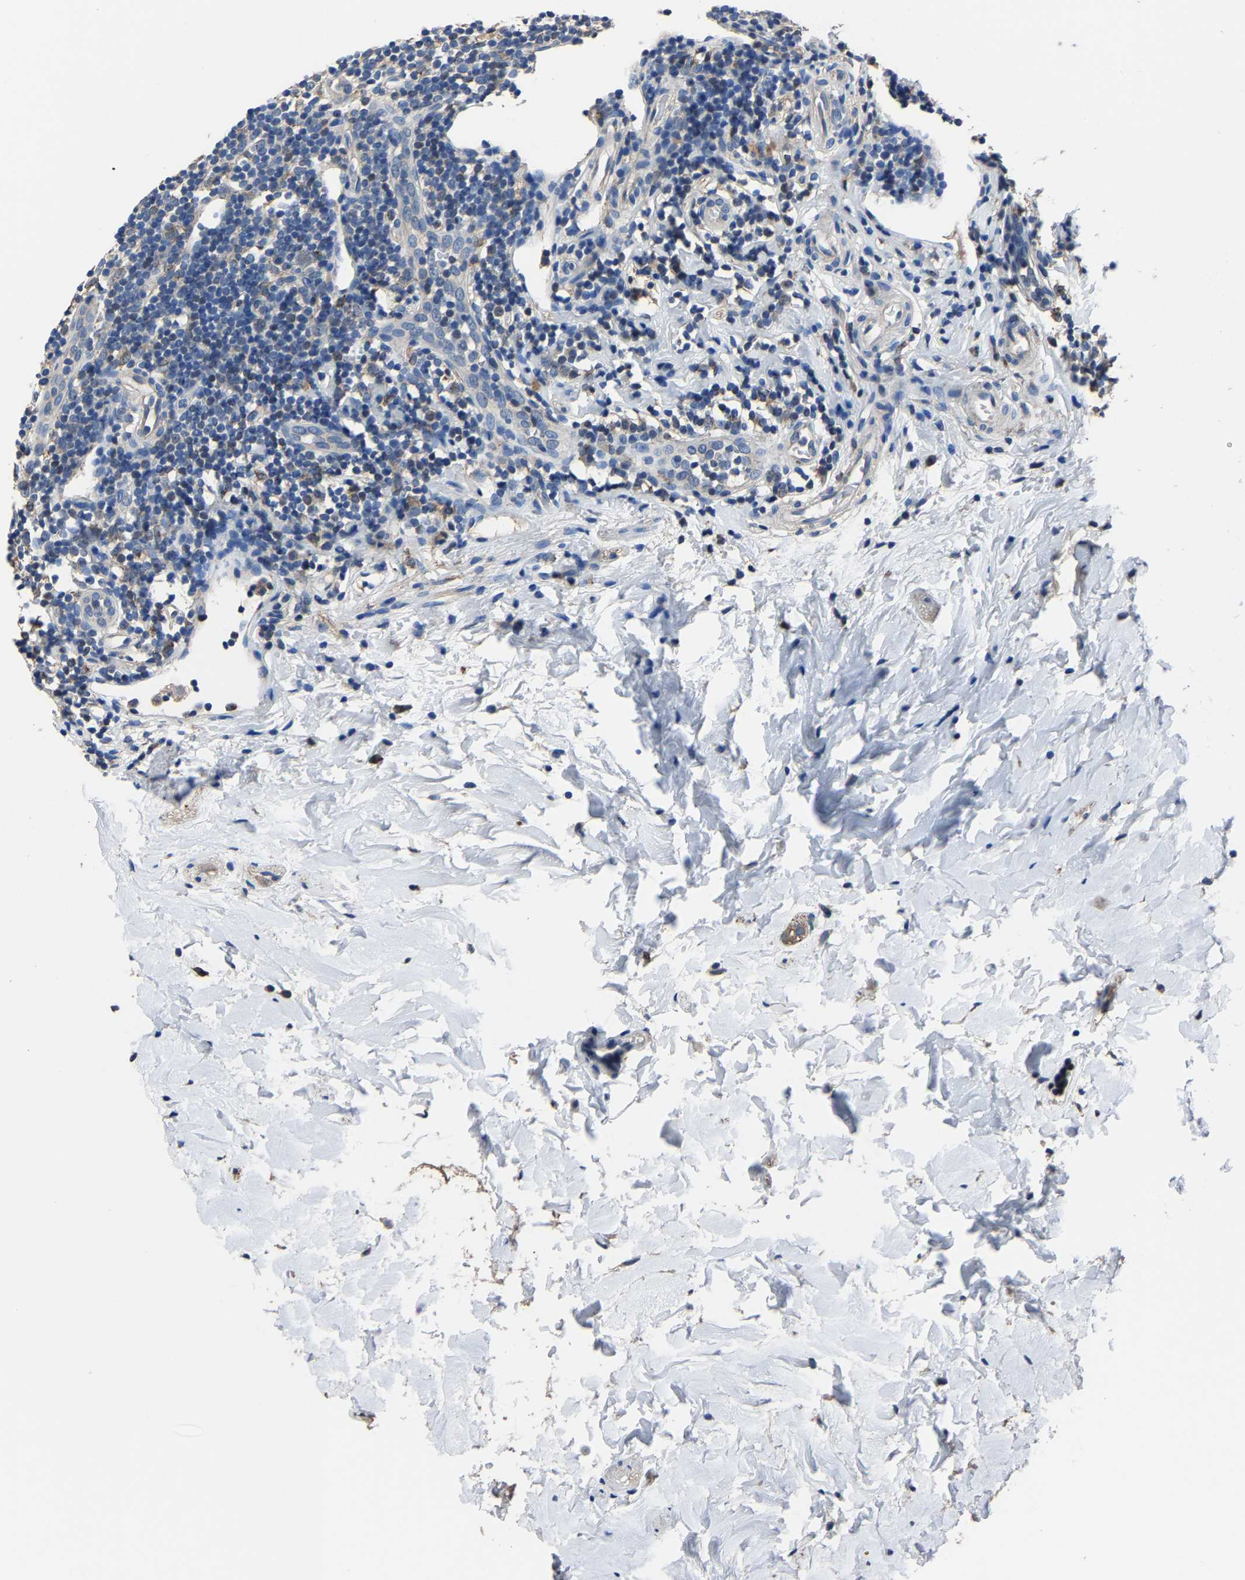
{"staining": {"intensity": "weak", "quantity": "25%-75%", "location": "cytoplasmic/membranous"}, "tissue": "appendix", "cell_type": "Glandular cells", "image_type": "normal", "snomed": [{"axis": "morphology", "description": "Normal tissue, NOS"}, {"axis": "topography", "description": "Appendix"}], "caption": "Immunohistochemistry (IHC) staining of normal appendix, which shows low levels of weak cytoplasmic/membranous expression in approximately 25%-75% of glandular cells indicating weak cytoplasmic/membranous protein expression. The staining was performed using DAB (brown) for protein detection and nuclei were counterstained in hematoxylin (blue).", "gene": "STRBP", "patient": {"sex": "female", "age": 20}}